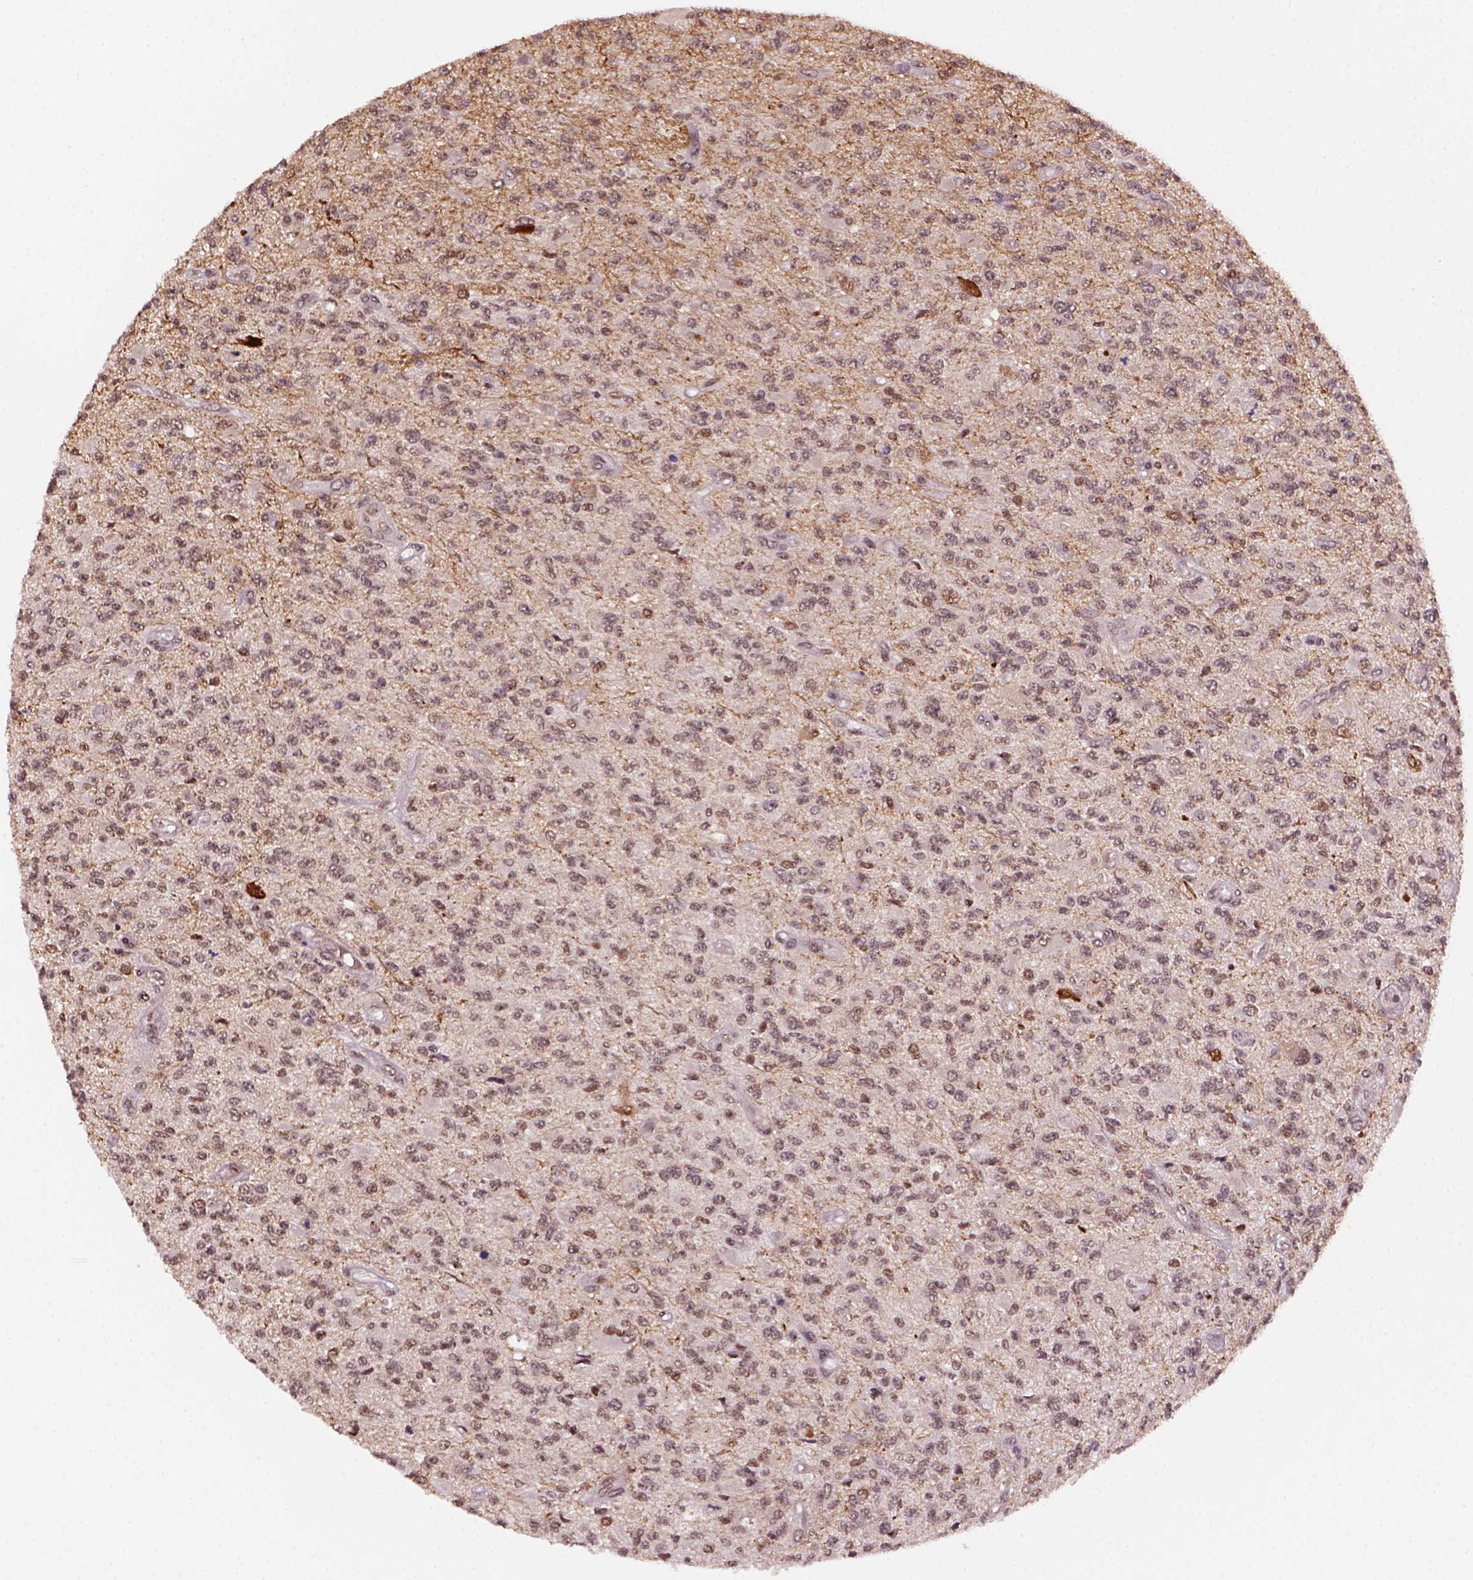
{"staining": {"intensity": "weak", "quantity": ">75%", "location": "nuclear"}, "tissue": "glioma", "cell_type": "Tumor cells", "image_type": "cancer", "snomed": [{"axis": "morphology", "description": "Glioma, malignant, High grade"}, {"axis": "topography", "description": "Brain"}], "caption": "Tumor cells reveal weak nuclear staining in about >75% of cells in glioma.", "gene": "GOT1", "patient": {"sex": "female", "age": 63}}